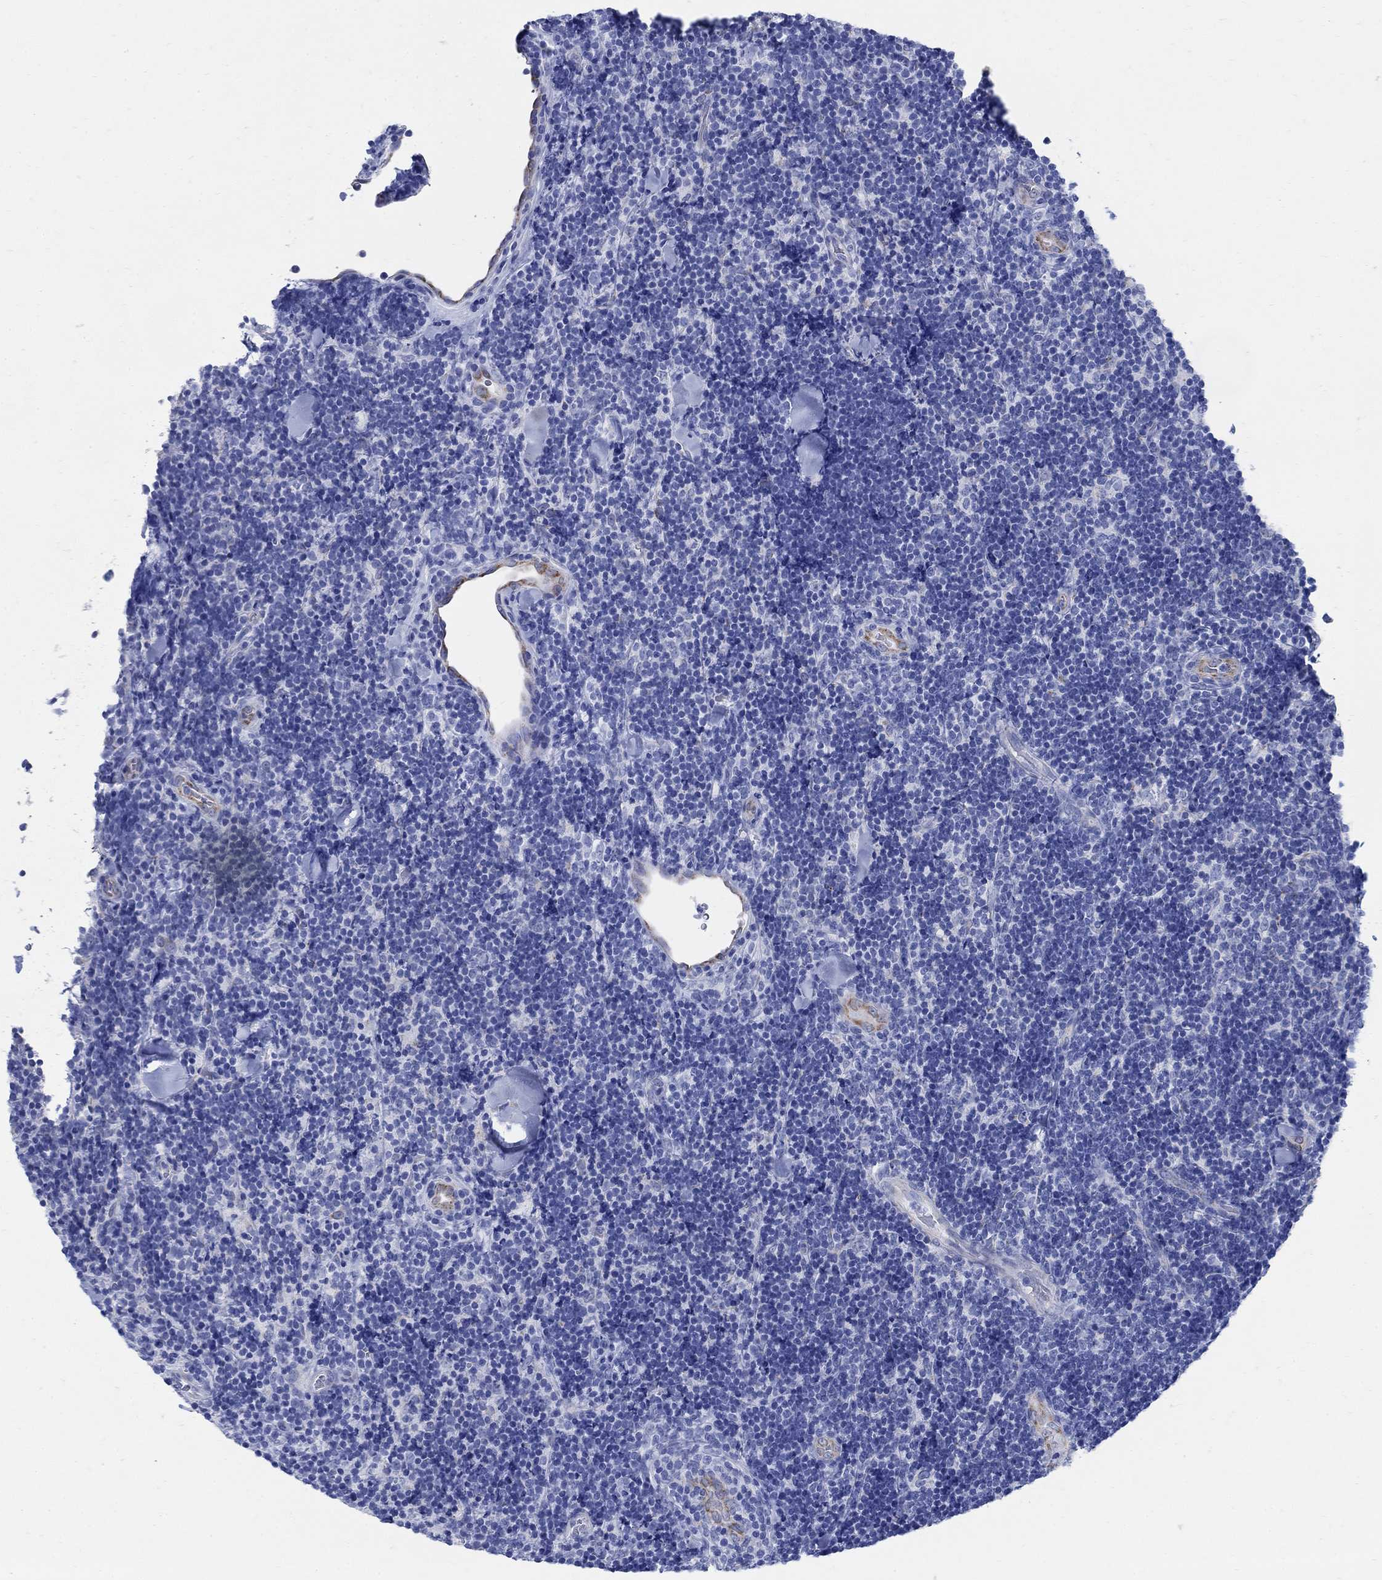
{"staining": {"intensity": "negative", "quantity": "none", "location": "none"}, "tissue": "lymphoma", "cell_type": "Tumor cells", "image_type": "cancer", "snomed": [{"axis": "morphology", "description": "Malignant lymphoma, non-Hodgkin's type, Low grade"}, {"axis": "topography", "description": "Lymph node"}], "caption": "Protein analysis of lymphoma reveals no significant staining in tumor cells.", "gene": "ZDHHC14", "patient": {"sex": "female", "age": 56}}